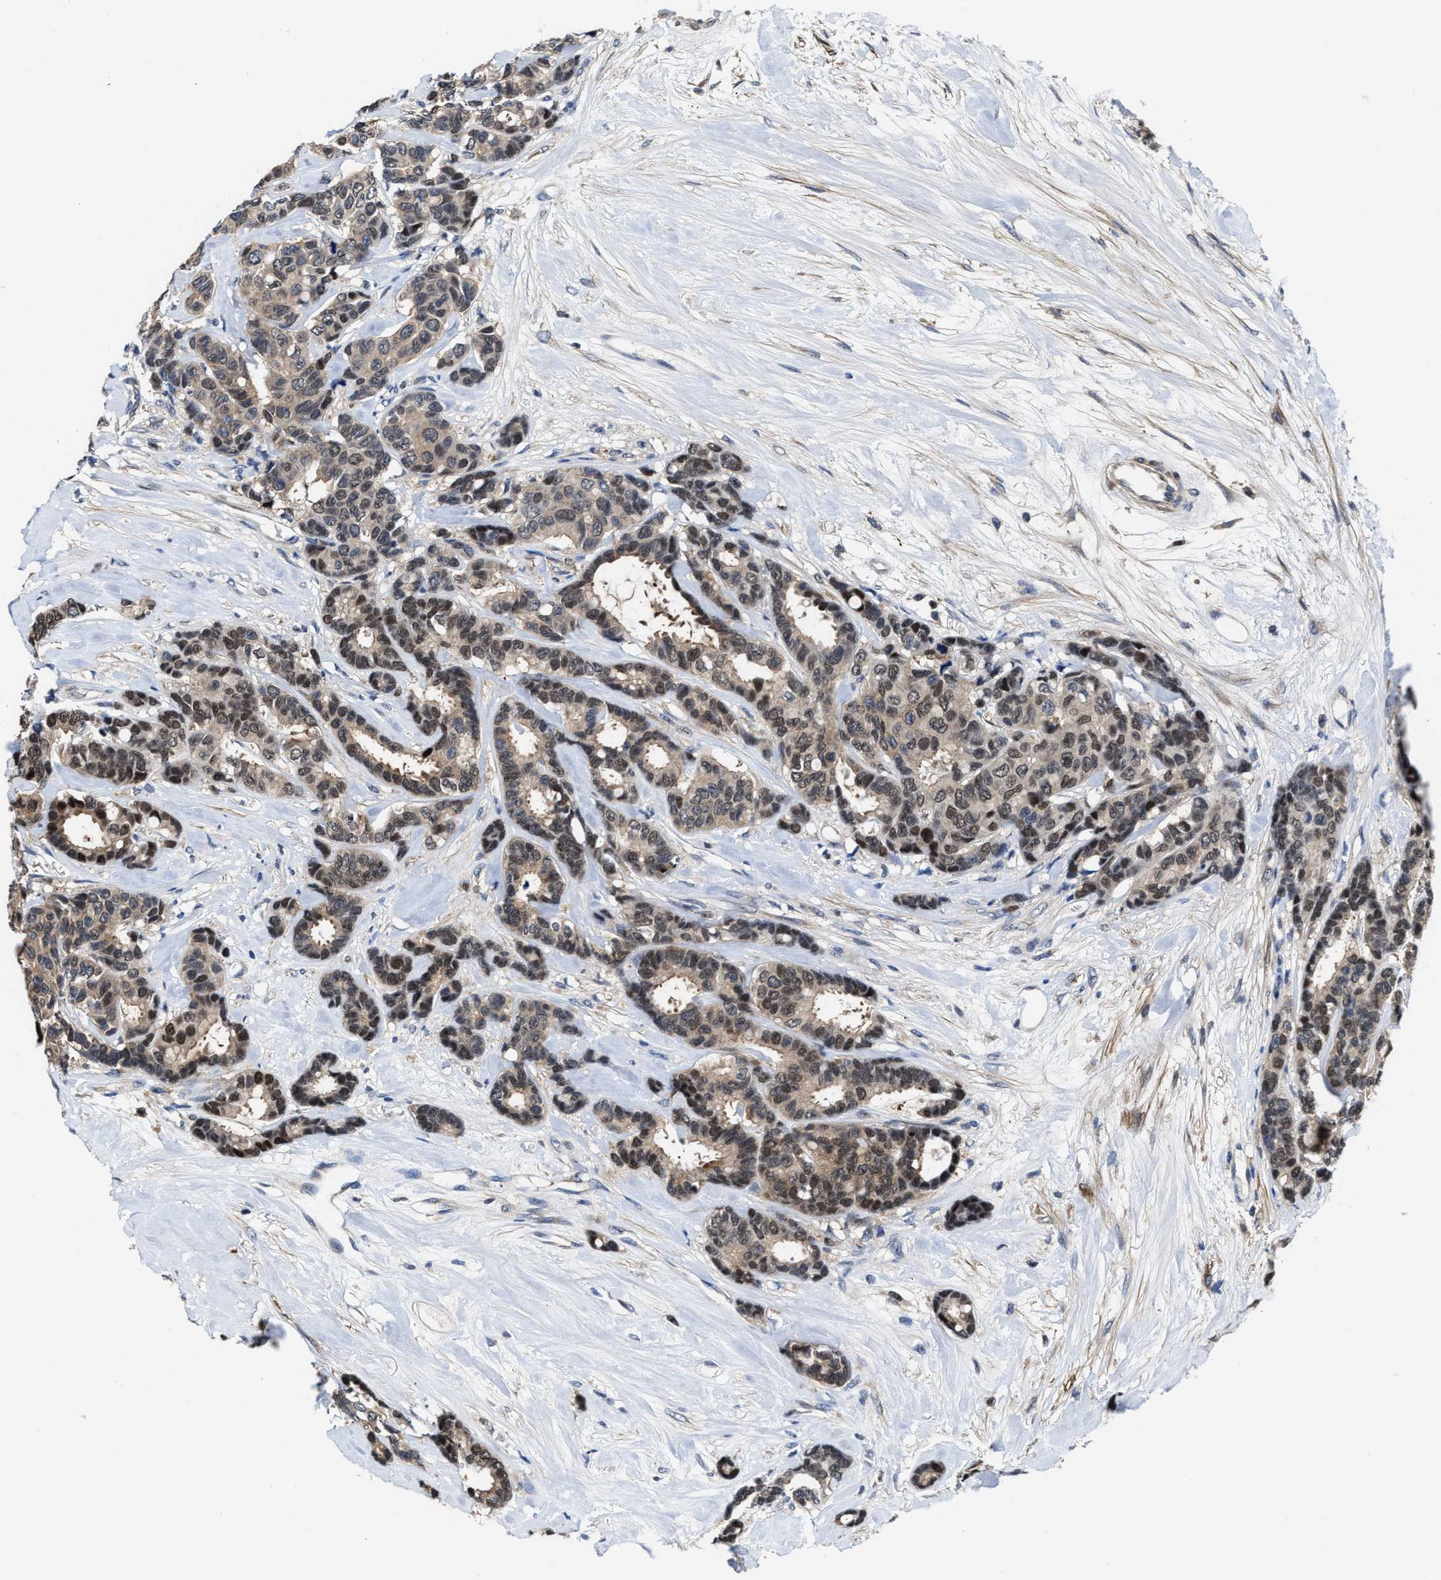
{"staining": {"intensity": "moderate", "quantity": ">75%", "location": "nuclear"}, "tissue": "breast cancer", "cell_type": "Tumor cells", "image_type": "cancer", "snomed": [{"axis": "morphology", "description": "Duct carcinoma"}, {"axis": "topography", "description": "Breast"}], "caption": "Brown immunohistochemical staining in human breast infiltrating ductal carcinoma reveals moderate nuclear staining in about >75% of tumor cells. (brown staining indicates protein expression, while blue staining denotes nuclei).", "gene": "KIF12", "patient": {"sex": "female", "age": 87}}